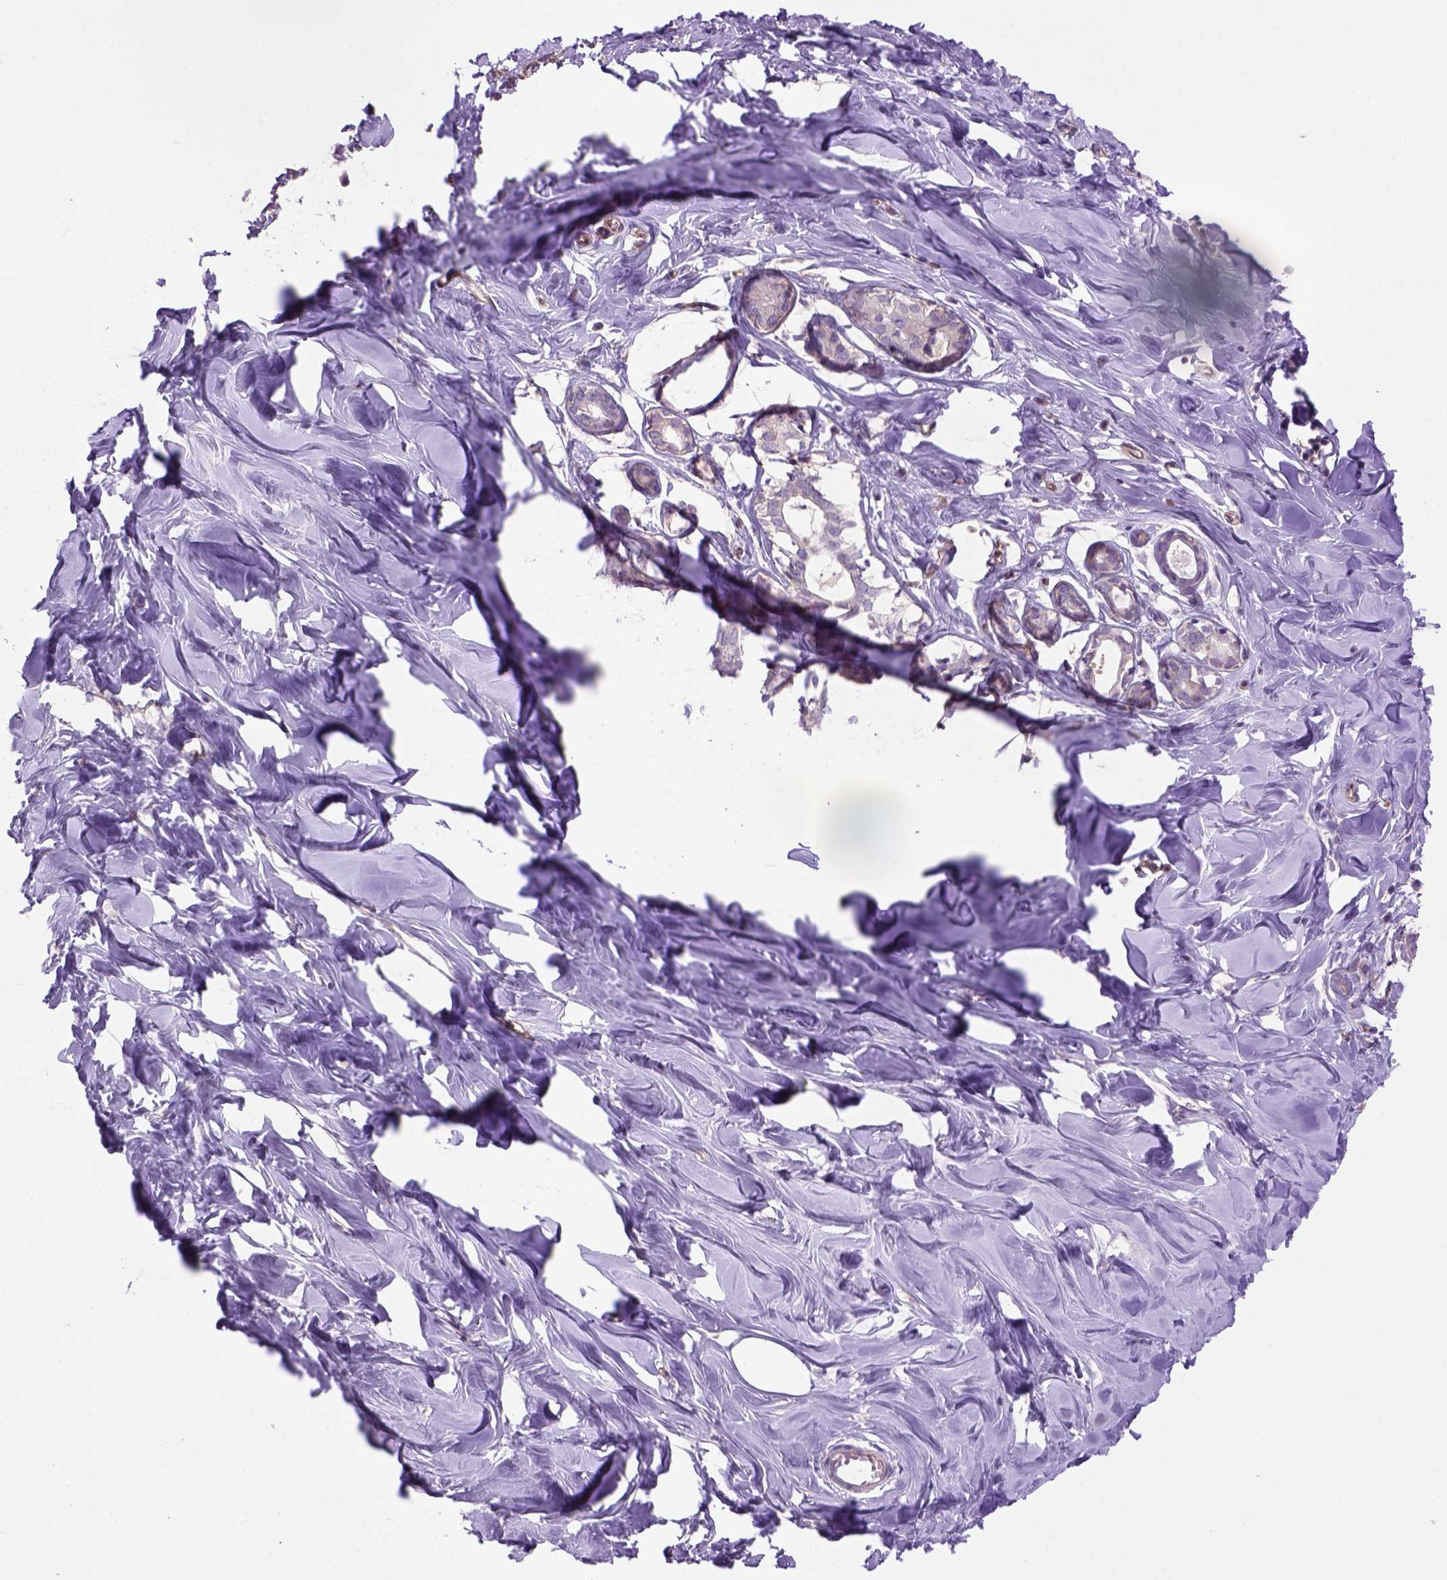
{"staining": {"intensity": "negative", "quantity": "none", "location": "none"}, "tissue": "breast", "cell_type": "Adipocytes", "image_type": "normal", "snomed": [{"axis": "morphology", "description": "Normal tissue, NOS"}, {"axis": "topography", "description": "Breast"}], "caption": "Breast stained for a protein using IHC demonstrates no positivity adipocytes.", "gene": "CASKIN2", "patient": {"sex": "female", "age": 27}}